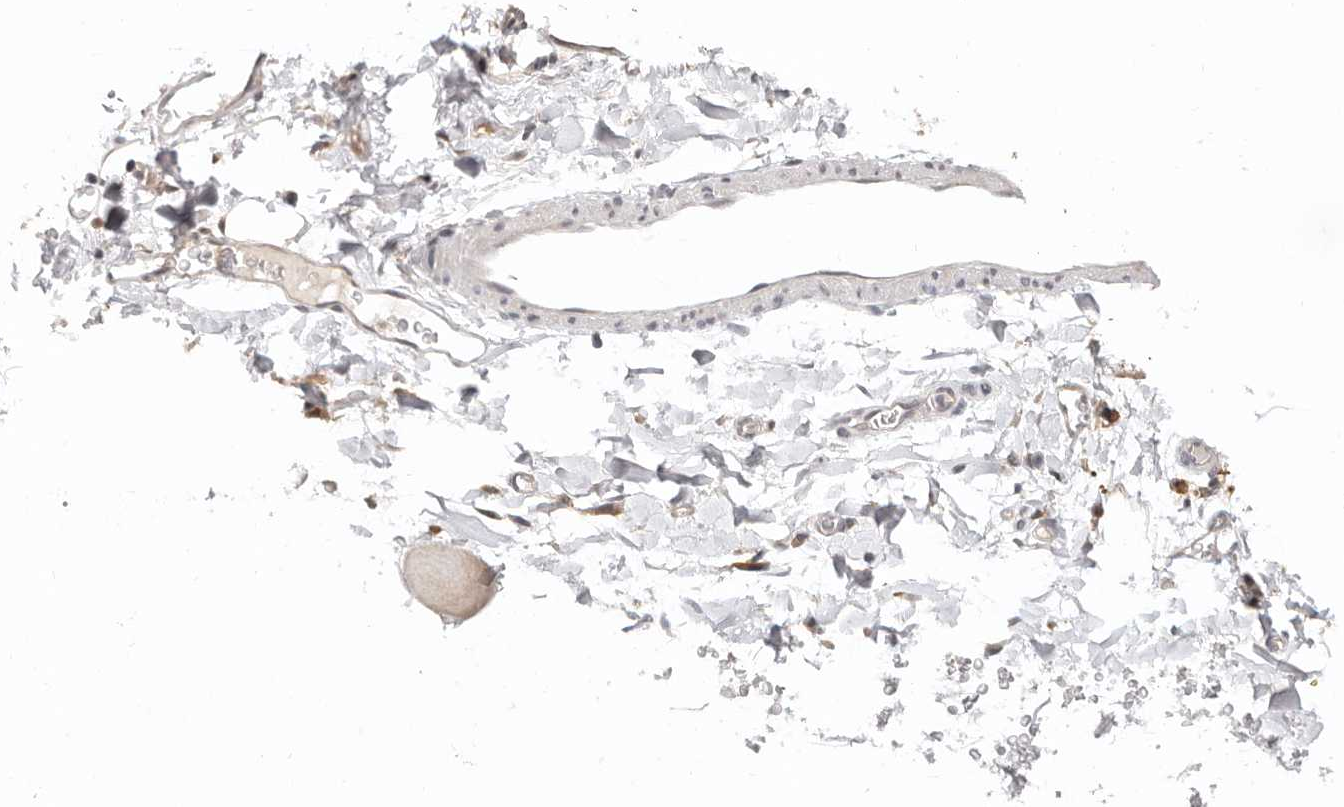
{"staining": {"intensity": "negative", "quantity": "none", "location": "none"}, "tissue": "adipose tissue", "cell_type": "Adipocytes", "image_type": "normal", "snomed": [{"axis": "morphology", "description": "Normal tissue, NOS"}, {"axis": "morphology", "description": "Adenocarcinoma, NOS"}, {"axis": "topography", "description": "Esophagus"}], "caption": "DAB (3,3'-diaminobenzidine) immunohistochemical staining of benign adipose tissue demonstrates no significant expression in adipocytes.", "gene": "LARP7", "patient": {"sex": "male", "age": 62}}